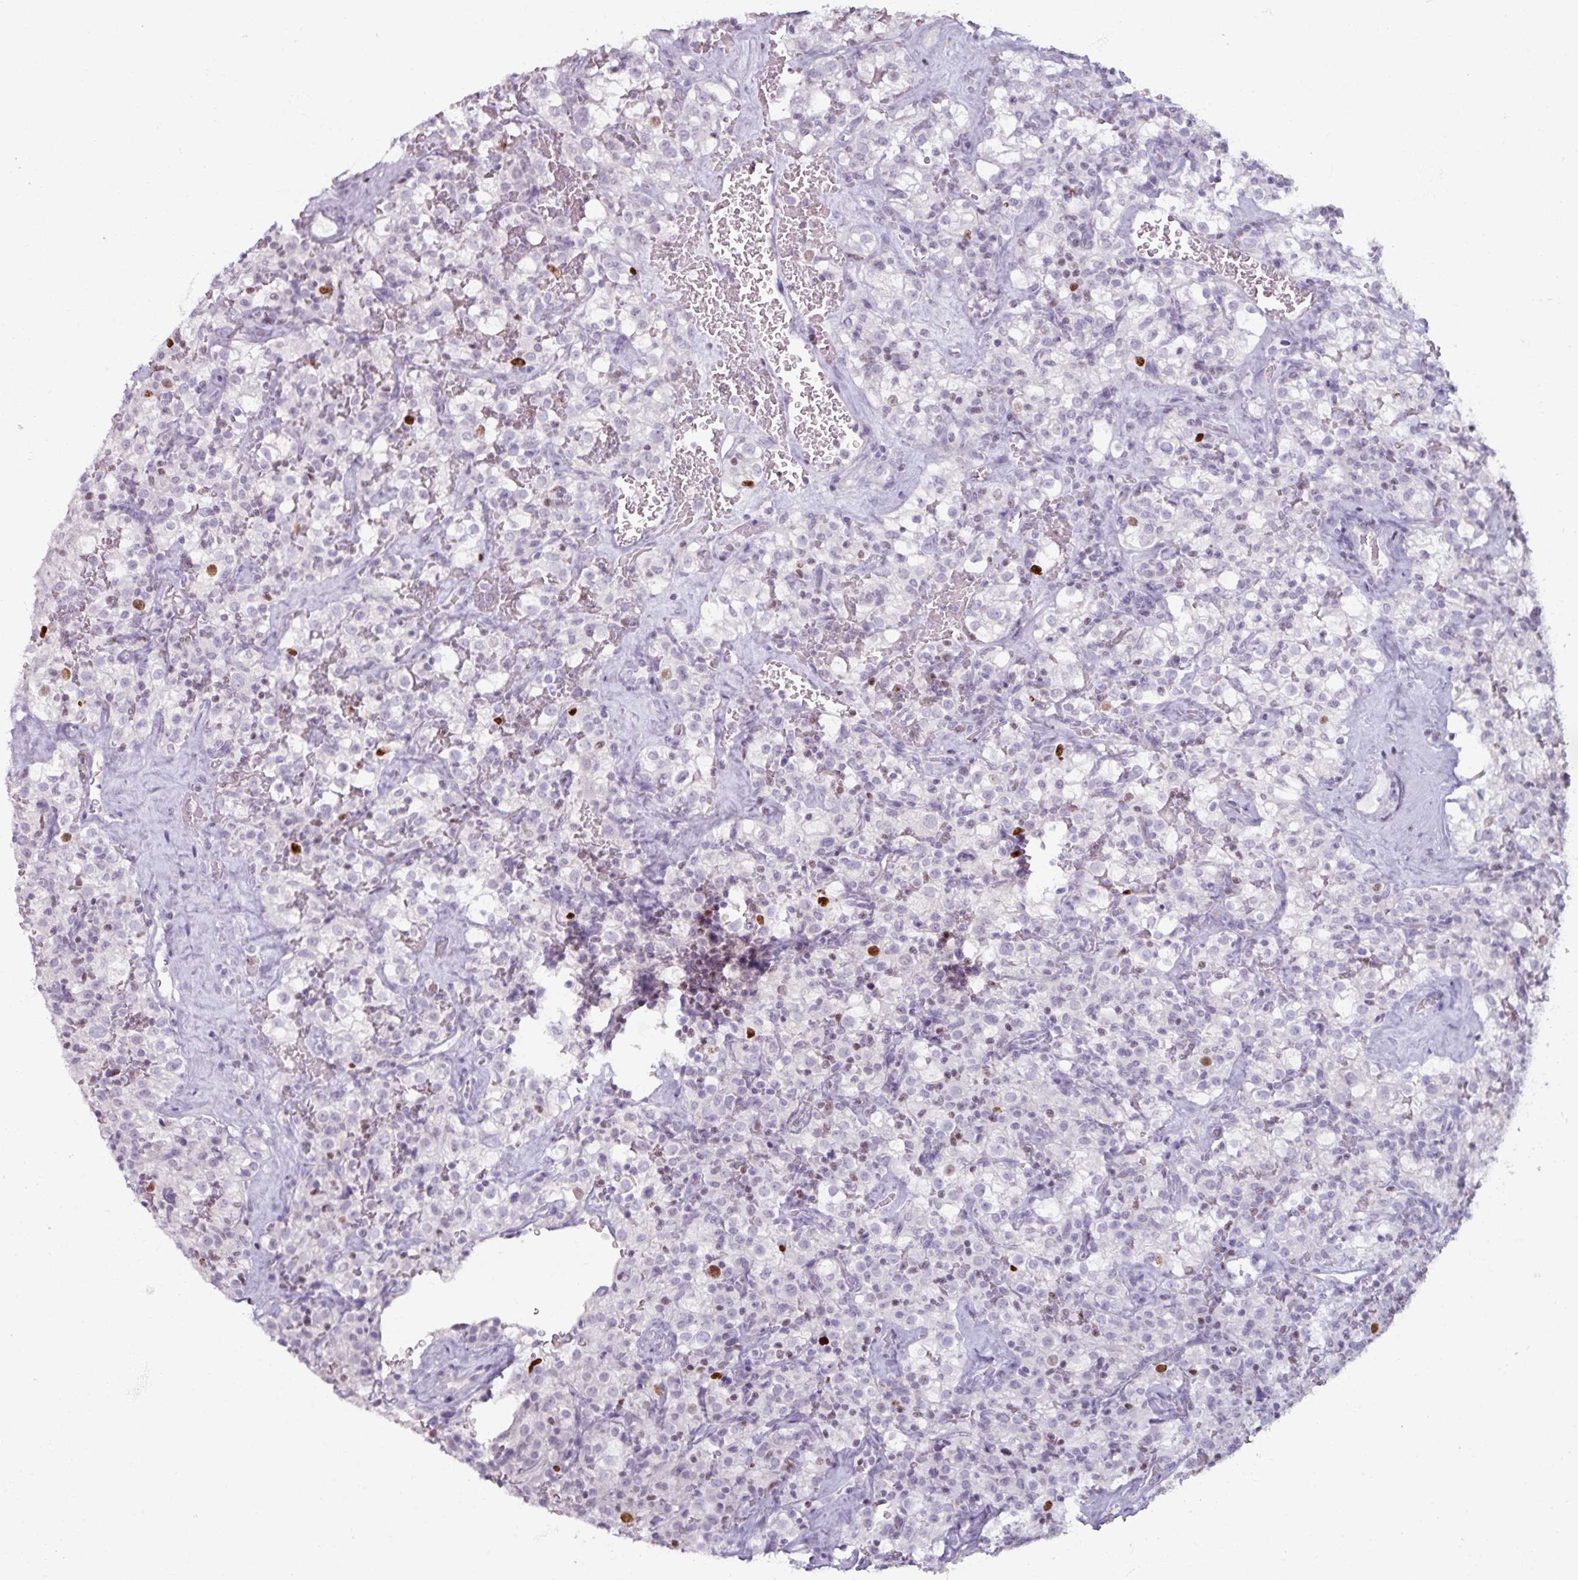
{"staining": {"intensity": "strong", "quantity": "<25%", "location": "nuclear"}, "tissue": "renal cancer", "cell_type": "Tumor cells", "image_type": "cancer", "snomed": [{"axis": "morphology", "description": "Adenocarcinoma, NOS"}, {"axis": "topography", "description": "Kidney"}], "caption": "Renal cancer stained with a brown dye demonstrates strong nuclear positive expression in approximately <25% of tumor cells.", "gene": "ATAD2", "patient": {"sex": "female", "age": 74}}